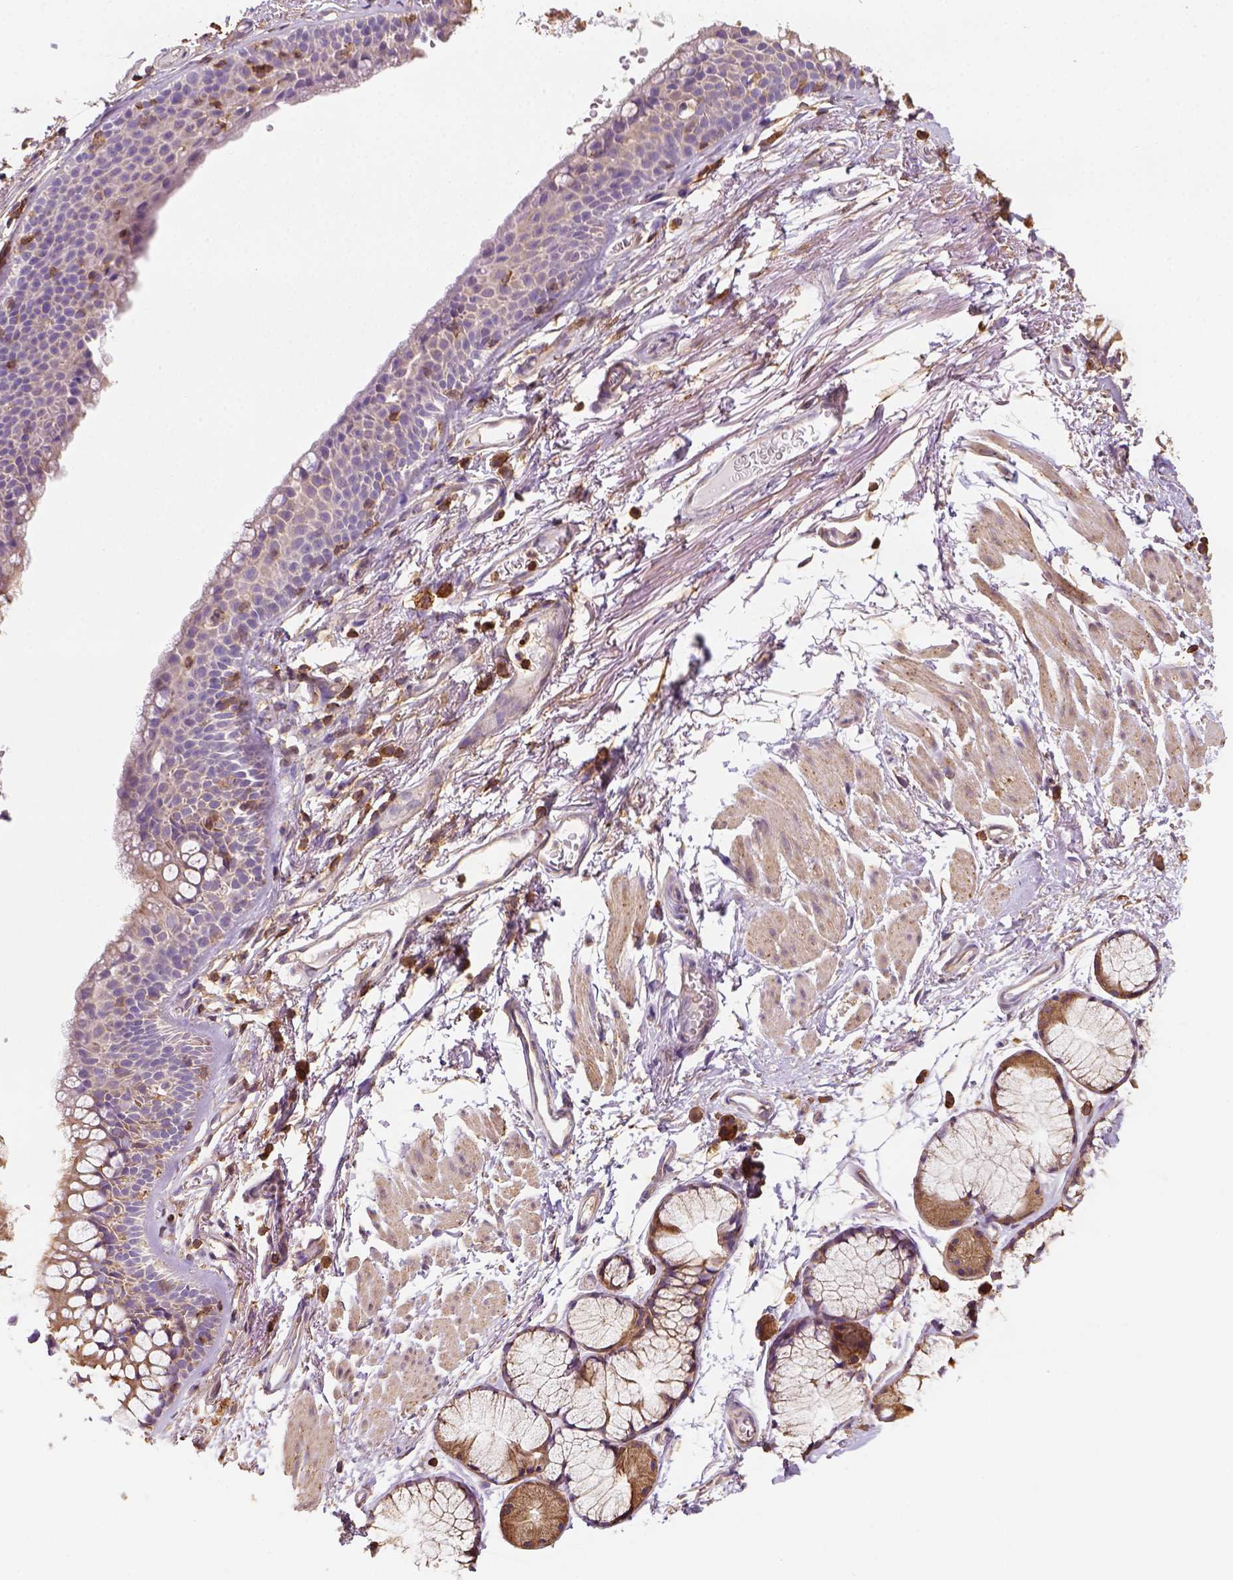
{"staining": {"intensity": "moderate", "quantity": ">75%", "location": "cytoplasmic/membranous"}, "tissue": "soft tissue", "cell_type": "Fibroblasts", "image_type": "normal", "snomed": [{"axis": "morphology", "description": "Normal tissue, NOS"}, {"axis": "topography", "description": "Cartilage tissue"}, {"axis": "topography", "description": "Bronchus"}], "caption": "A brown stain highlights moderate cytoplasmic/membranous staining of a protein in fibroblasts of benign soft tissue. The staining was performed using DAB, with brown indicating positive protein expression. Nuclei are stained blue with hematoxylin.", "gene": "GPRC5D", "patient": {"sex": "female", "age": 79}}